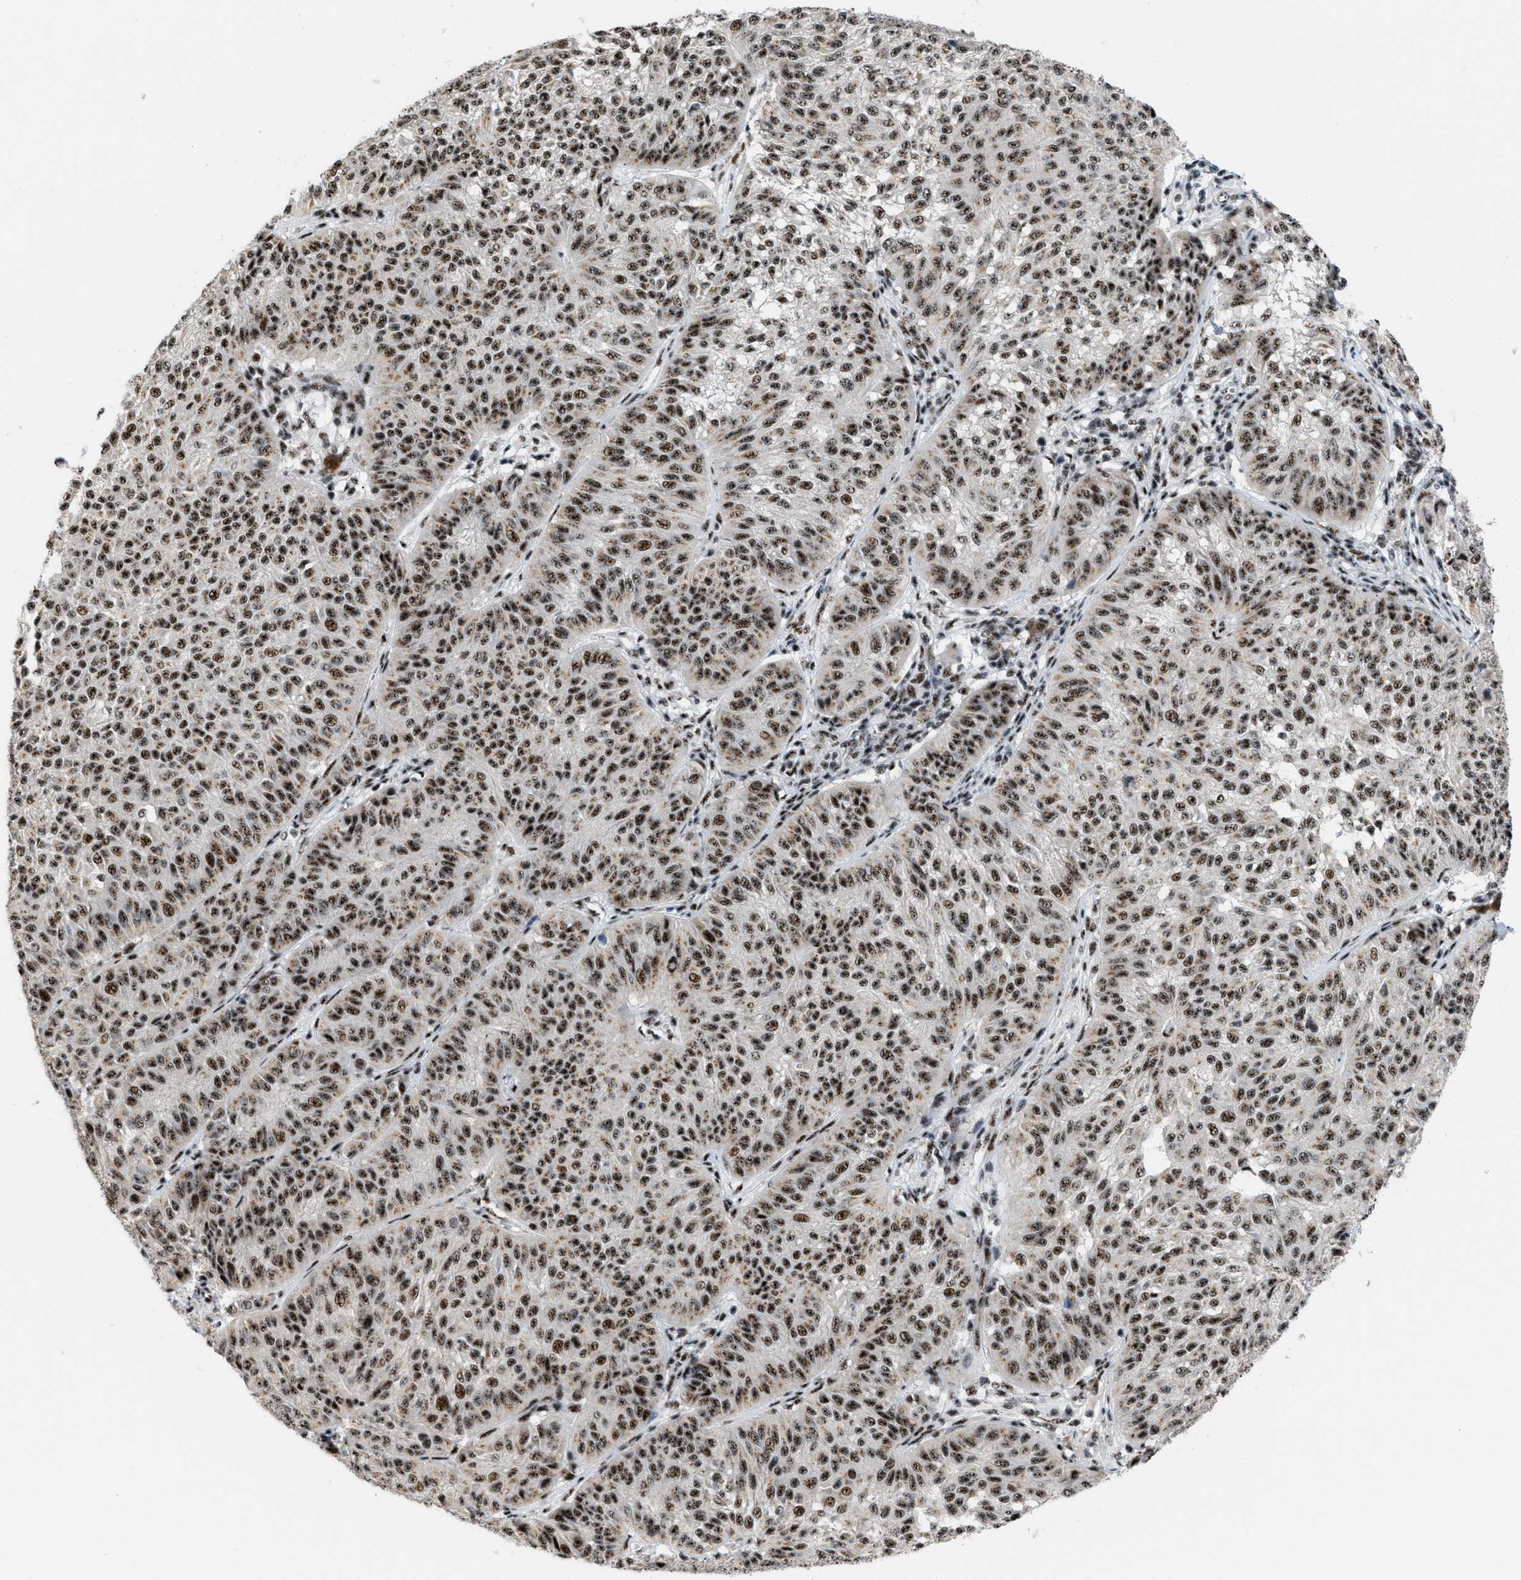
{"staining": {"intensity": "strong", "quantity": ">75%", "location": "nuclear"}, "tissue": "melanoma", "cell_type": "Tumor cells", "image_type": "cancer", "snomed": [{"axis": "morphology", "description": "Malignant melanoma, NOS"}, {"axis": "topography", "description": "Skin"}], "caption": "Brown immunohistochemical staining in malignant melanoma reveals strong nuclear expression in approximately >75% of tumor cells.", "gene": "CDR2", "patient": {"sex": "female", "age": 72}}